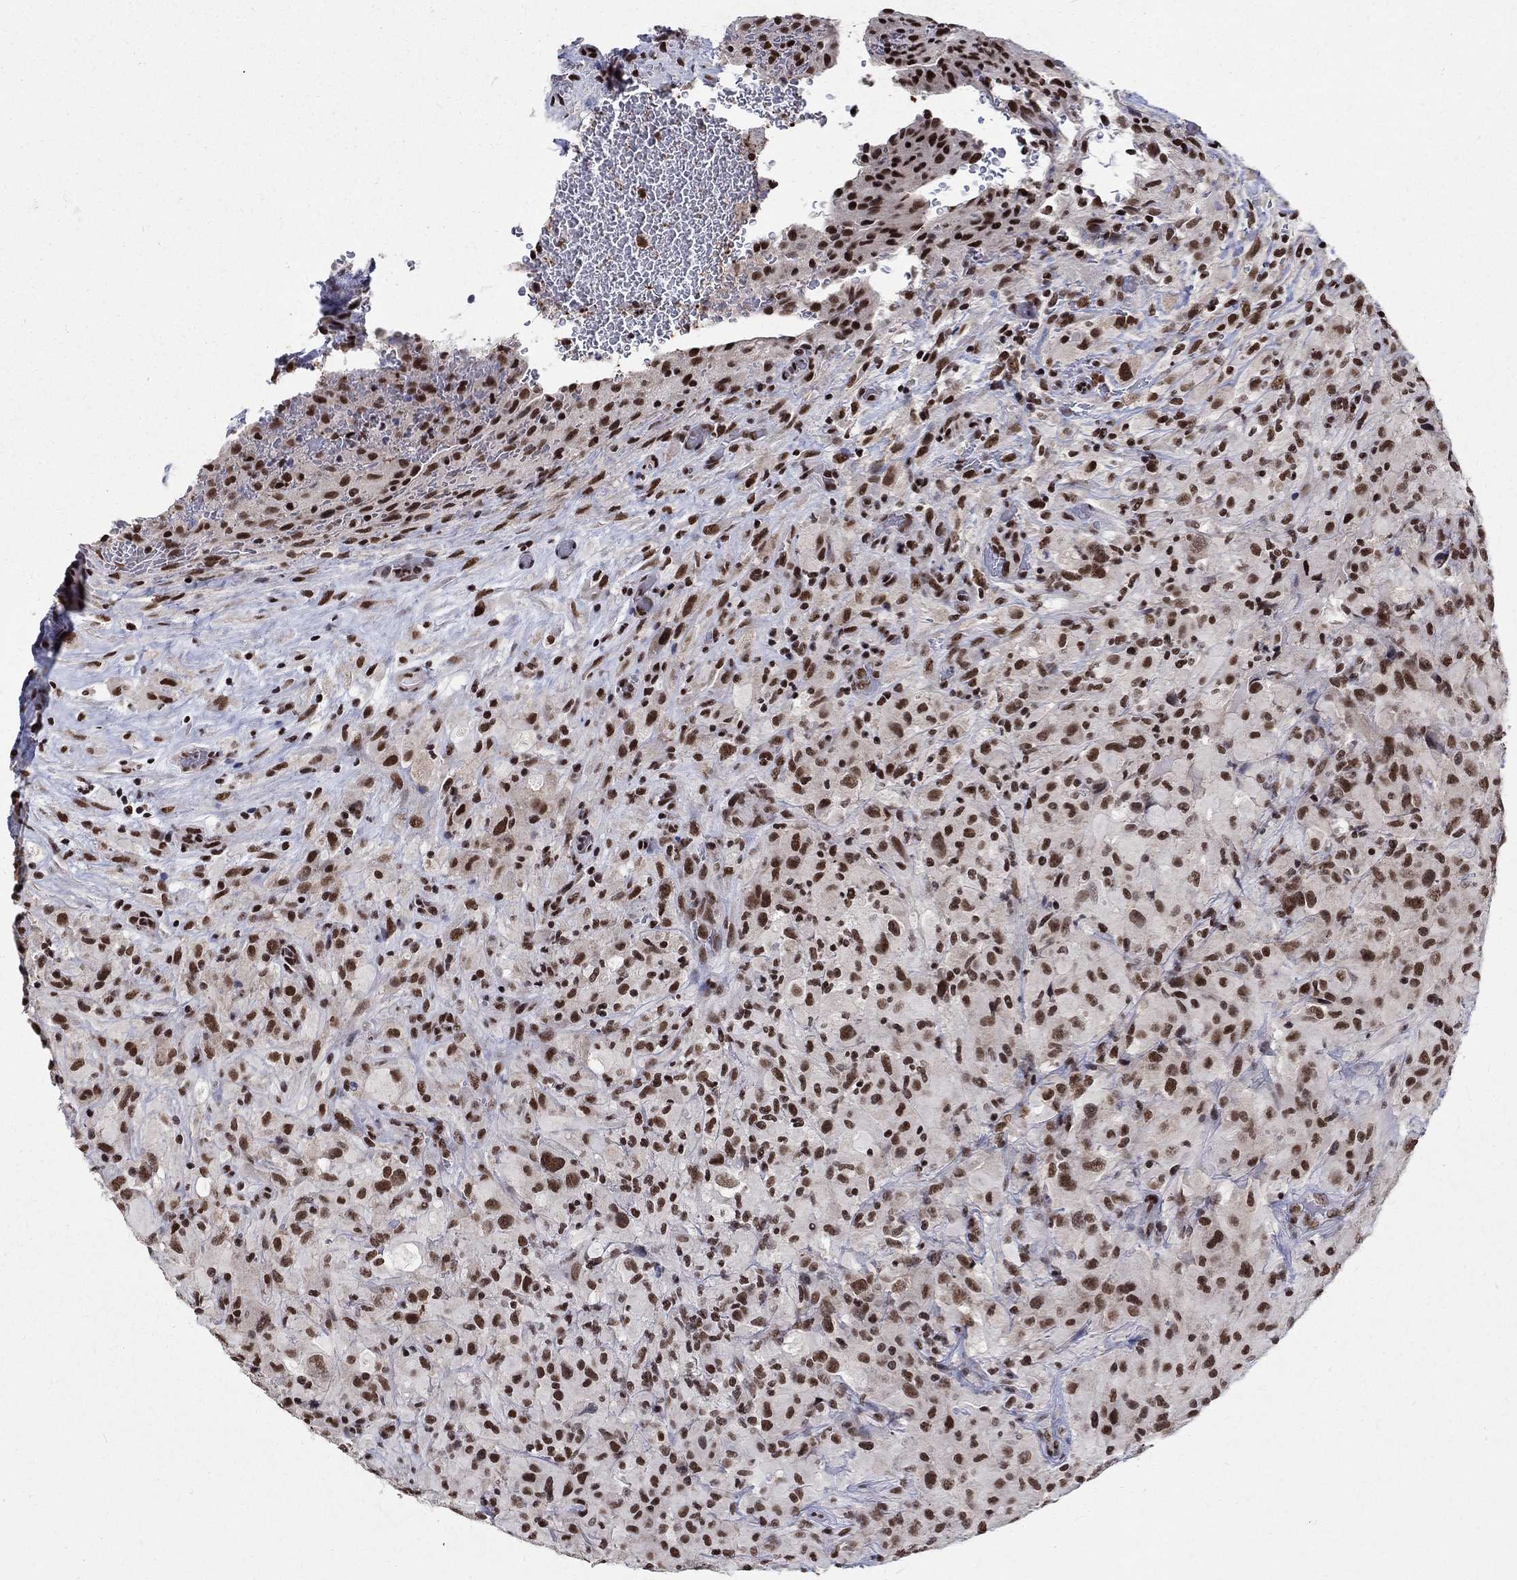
{"staining": {"intensity": "strong", "quantity": "25%-75%", "location": "nuclear"}, "tissue": "glioma", "cell_type": "Tumor cells", "image_type": "cancer", "snomed": [{"axis": "morphology", "description": "Glioma, malignant, High grade"}, {"axis": "topography", "description": "Cerebral cortex"}], "caption": "Human malignant glioma (high-grade) stained with a brown dye displays strong nuclear positive staining in approximately 25%-75% of tumor cells.", "gene": "FBXO16", "patient": {"sex": "male", "age": 35}}